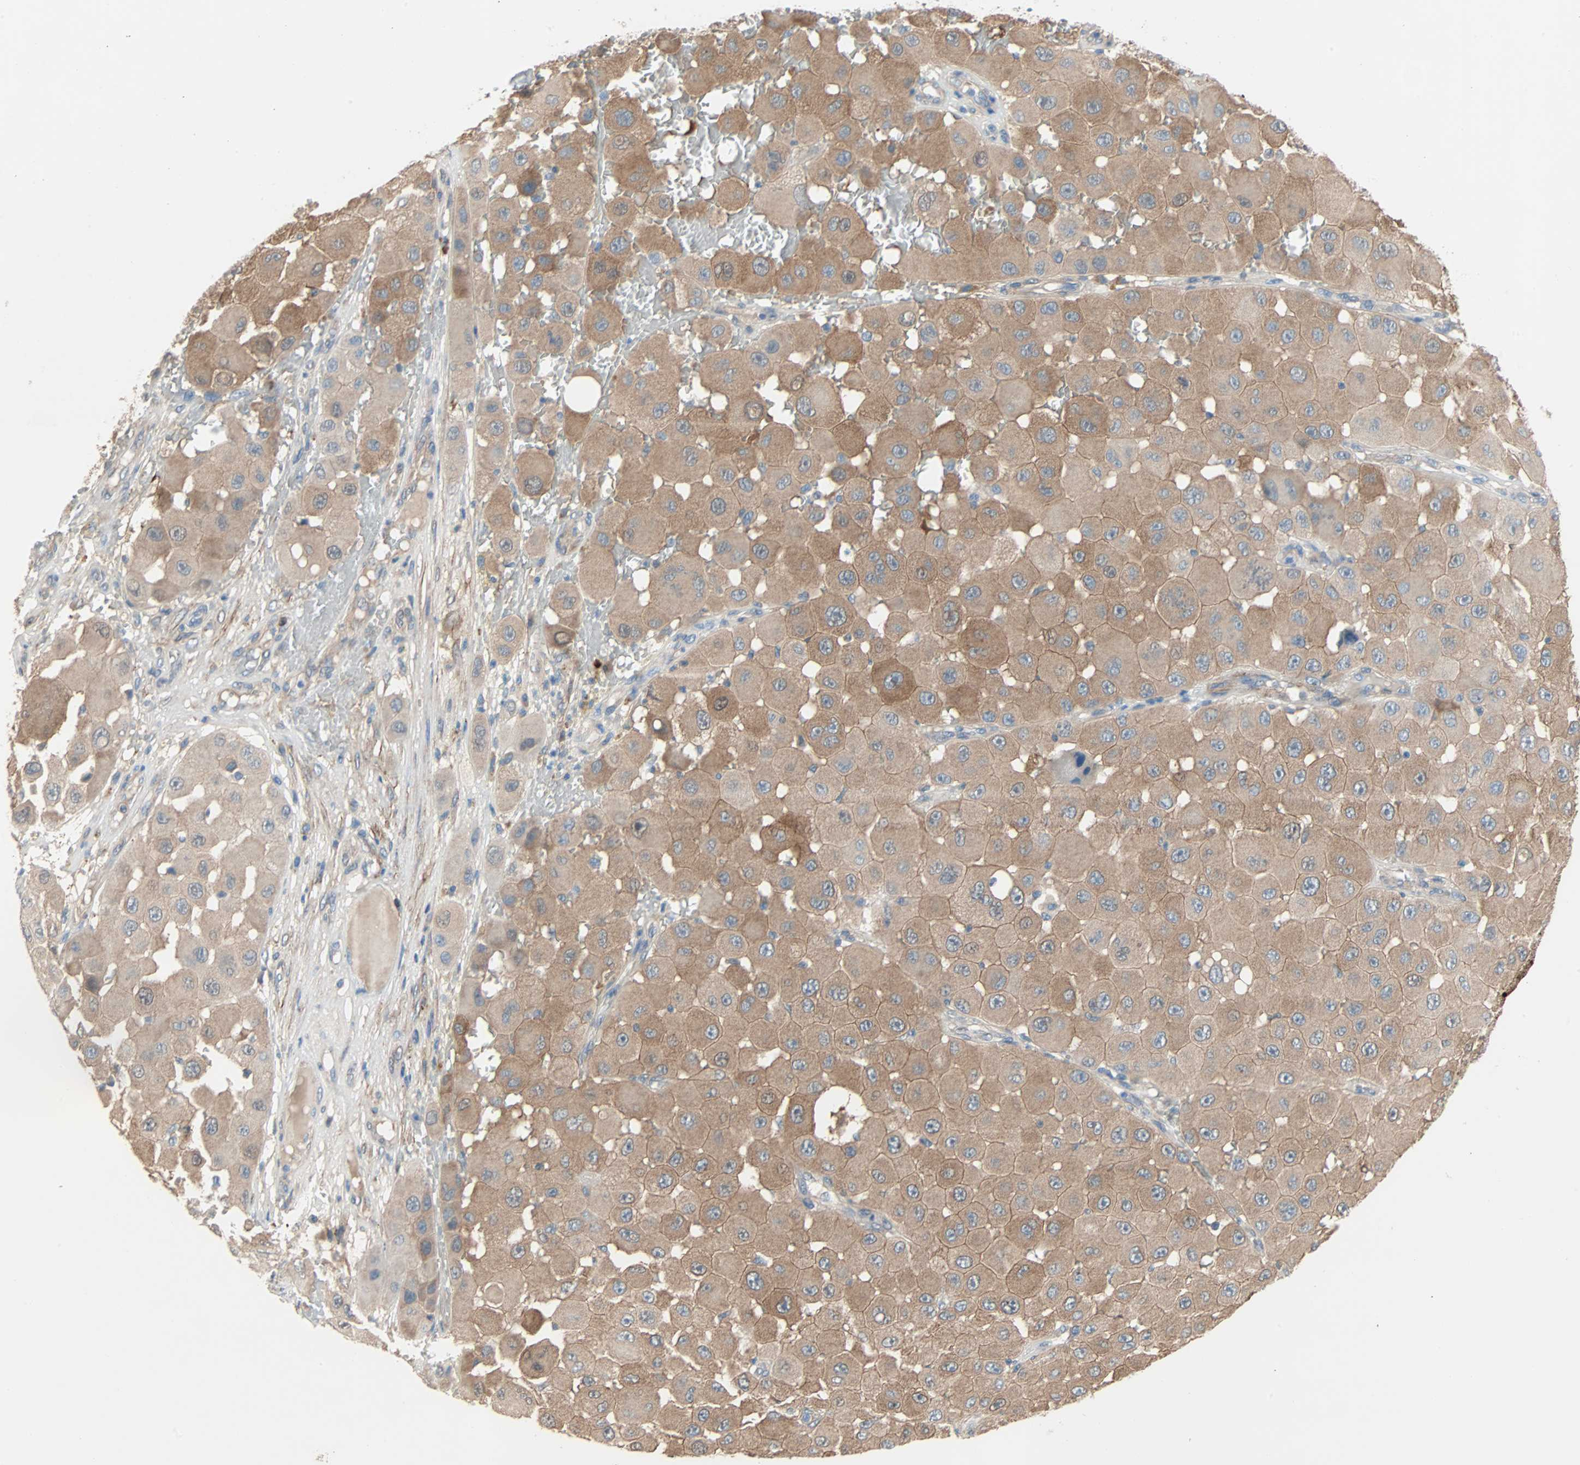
{"staining": {"intensity": "moderate", "quantity": ">75%", "location": "cytoplasmic/membranous"}, "tissue": "melanoma", "cell_type": "Tumor cells", "image_type": "cancer", "snomed": [{"axis": "morphology", "description": "Malignant melanoma, NOS"}, {"axis": "topography", "description": "Skin"}], "caption": "Immunohistochemistry of melanoma displays medium levels of moderate cytoplasmic/membranous expression in about >75% of tumor cells. (Brightfield microscopy of DAB IHC at high magnification).", "gene": "TNFRSF12A", "patient": {"sex": "female", "age": 81}}